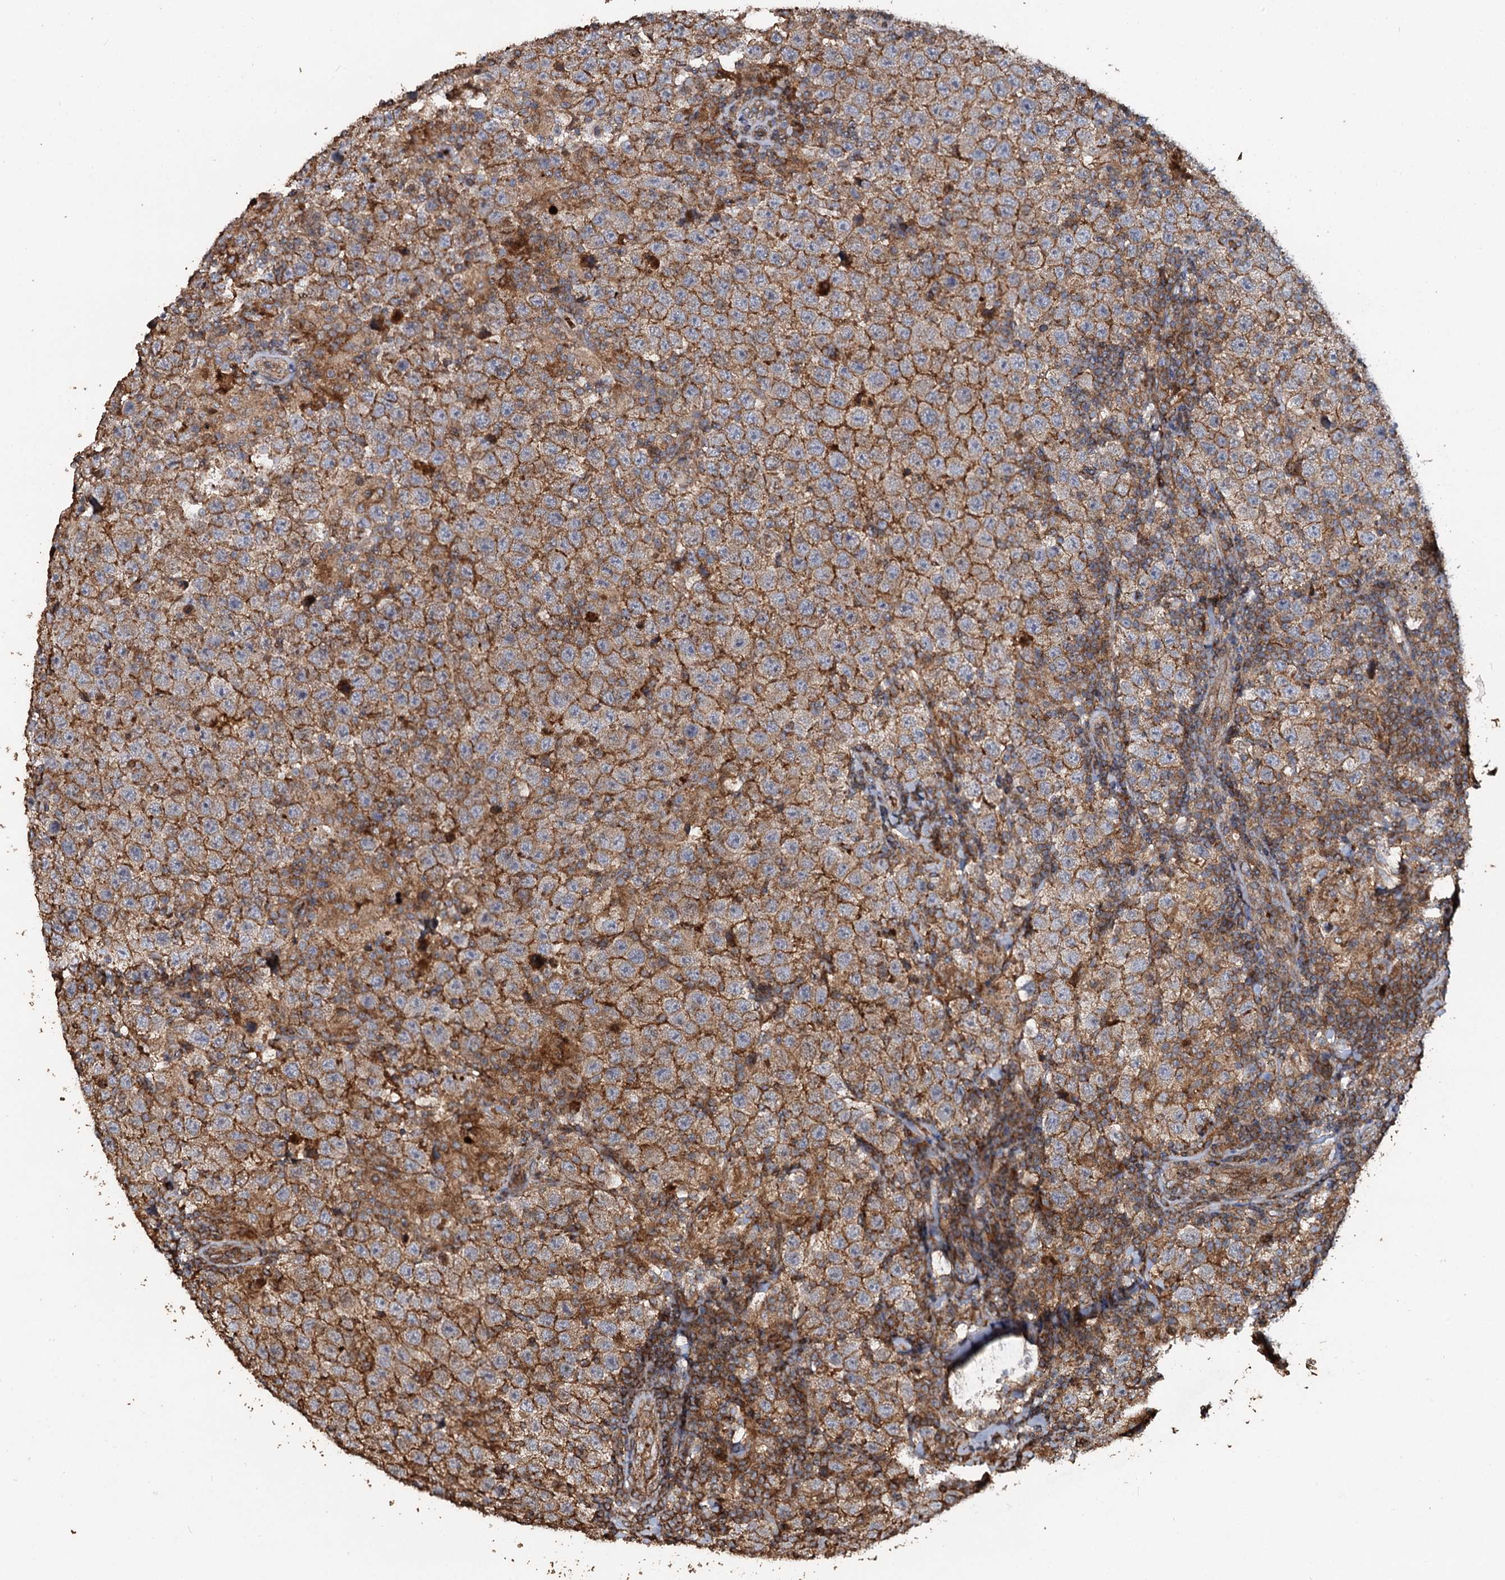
{"staining": {"intensity": "weak", "quantity": ">75%", "location": "cytoplasmic/membranous"}, "tissue": "testis cancer", "cell_type": "Tumor cells", "image_type": "cancer", "snomed": [{"axis": "morphology", "description": "Normal tissue, NOS"}, {"axis": "morphology", "description": "Urothelial carcinoma, High grade"}, {"axis": "morphology", "description": "Seminoma, NOS"}, {"axis": "morphology", "description": "Carcinoma, Embryonal, NOS"}, {"axis": "topography", "description": "Urinary bladder"}, {"axis": "topography", "description": "Testis"}], "caption": "A brown stain highlights weak cytoplasmic/membranous staining of a protein in human testis cancer (high-grade urothelial carcinoma) tumor cells. (DAB IHC with brightfield microscopy, high magnification).", "gene": "NOTCH2NLA", "patient": {"sex": "male", "age": 41}}